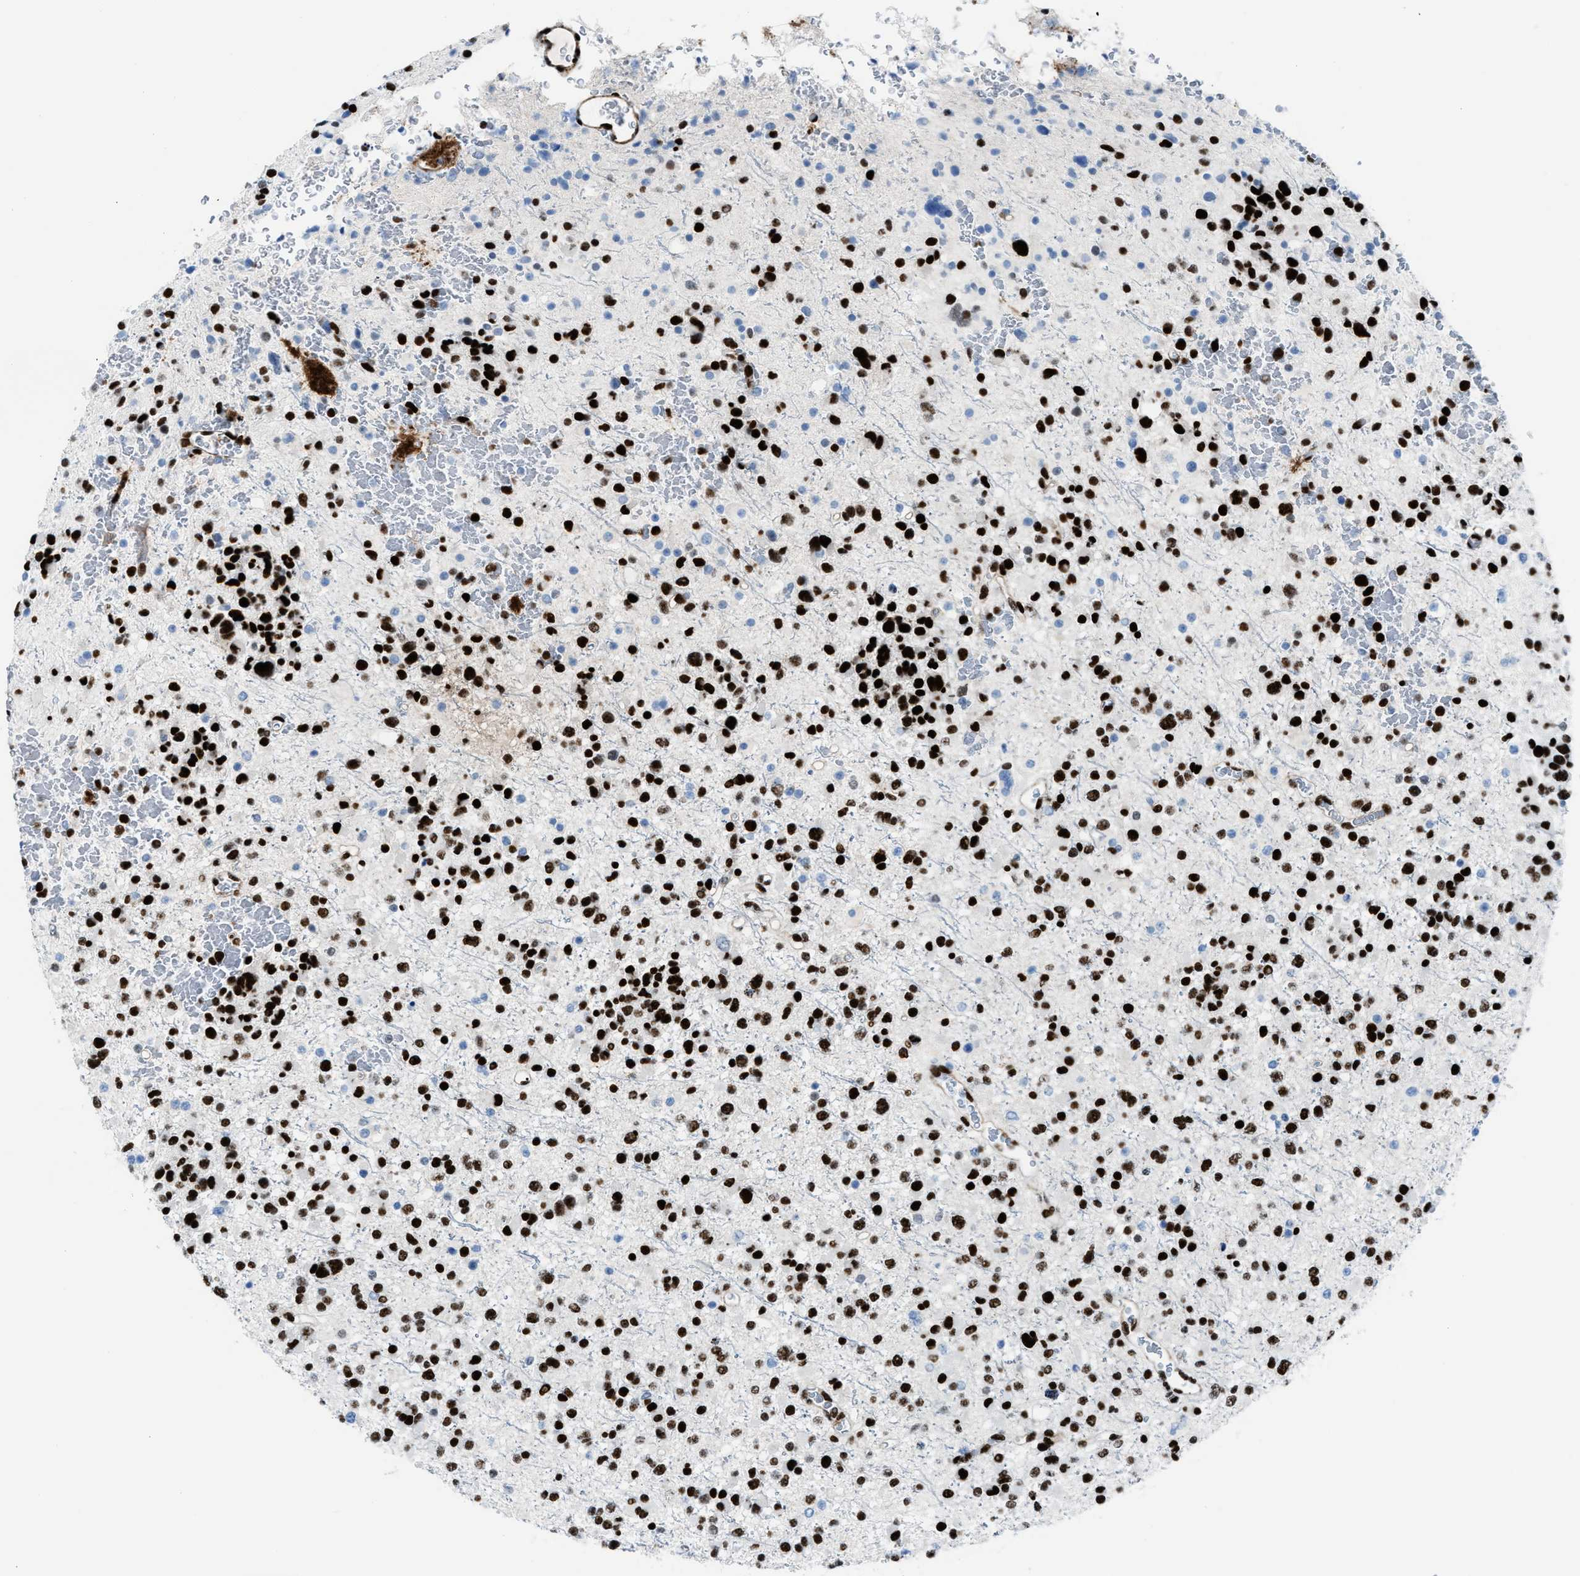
{"staining": {"intensity": "strong", "quantity": ">75%", "location": "nuclear"}, "tissue": "glioma", "cell_type": "Tumor cells", "image_type": "cancer", "snomed": [{"axis": "morphology", "description": "Glioma, malignant, Low grade"}, {"axis": "topography", "description": "Brain"}], "caption": "There is high levels of strong nuclear positivity in tumor cells of malignant glioma (low-grade), as demonstrated by immunohistochemical staining (brown color).", "gene": "NONO", "patient": {"sex": "female", "age": 22}}